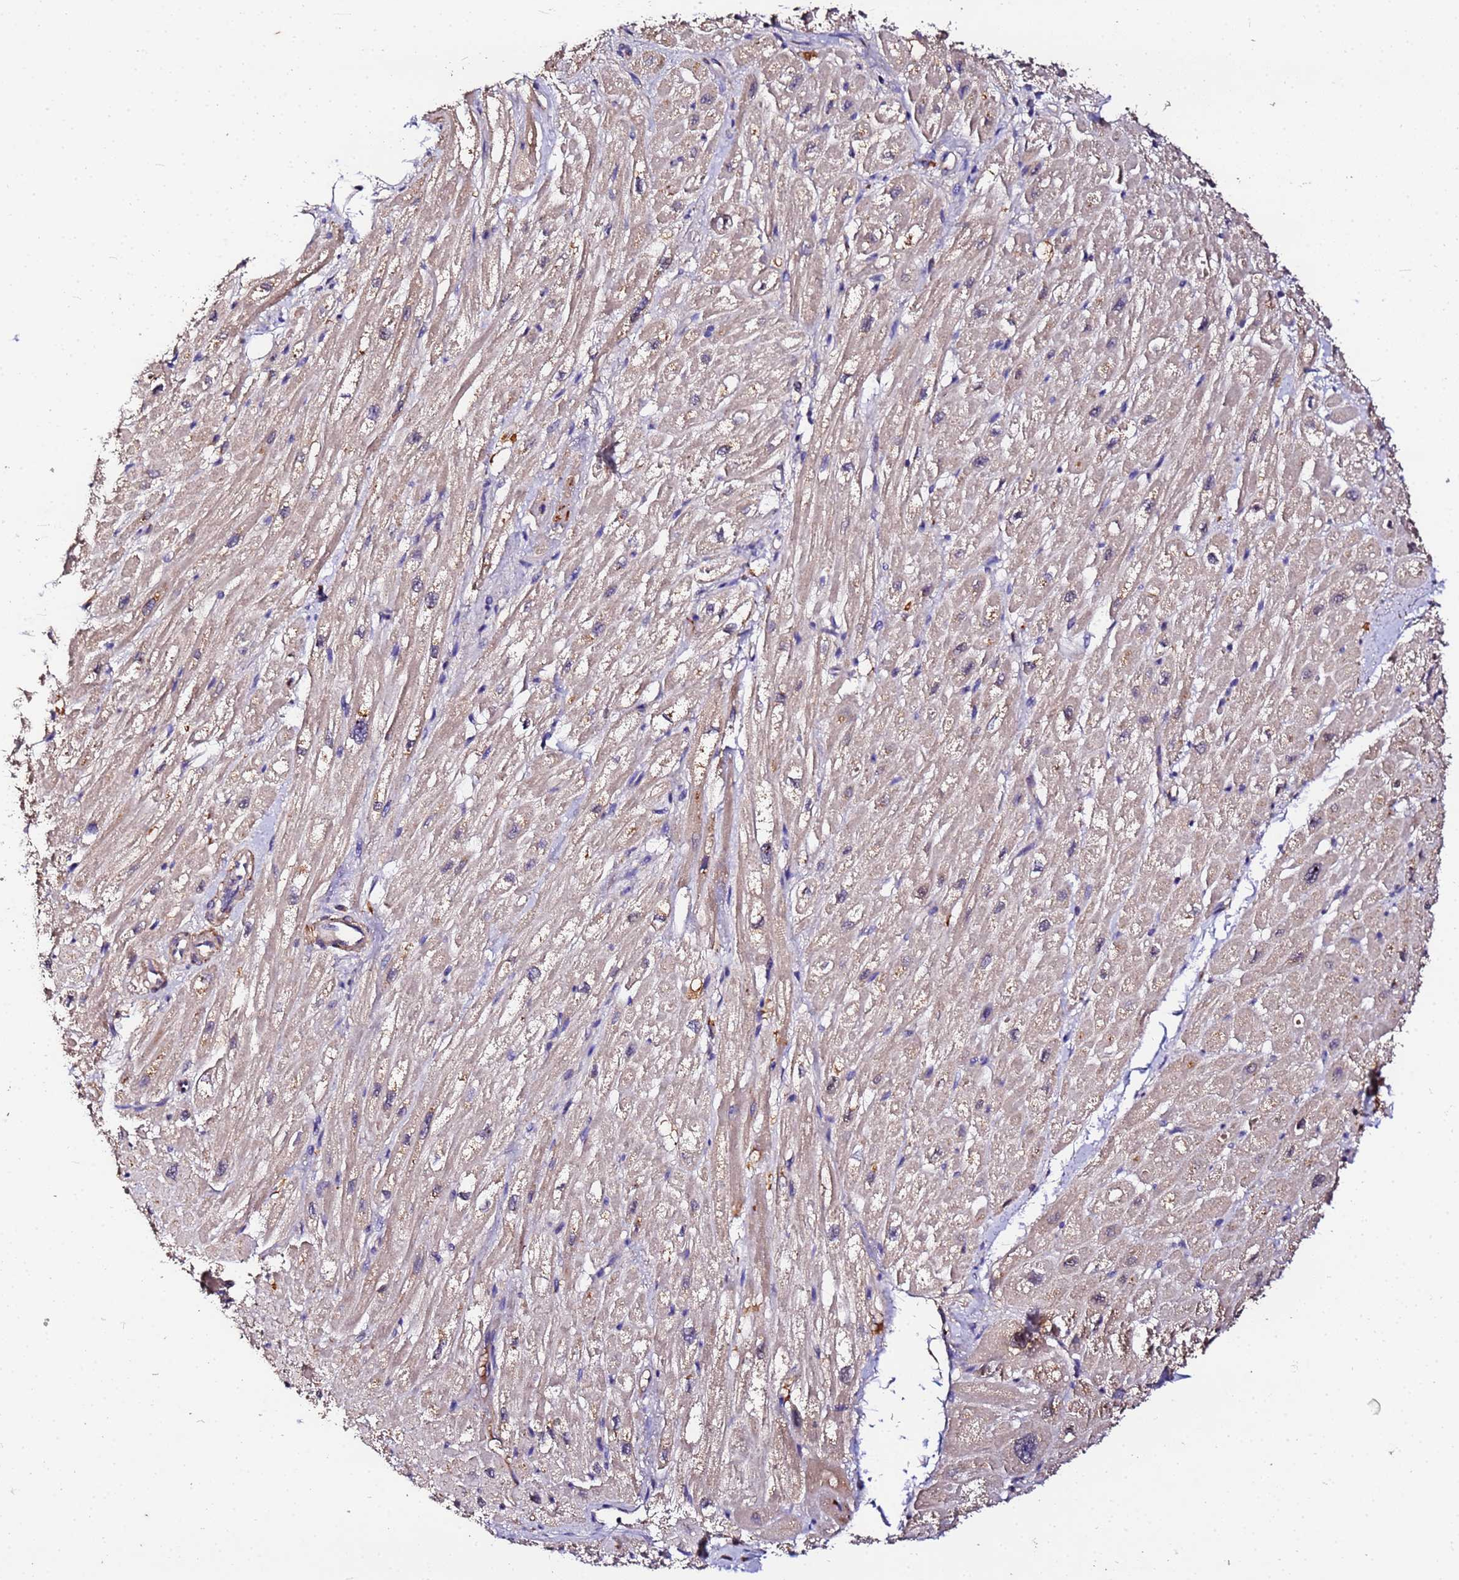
{"staining": {"intensity": "moderate", "quantity": "25%-75%", "location": "cytoplasmic/membranous"}, "tissue": "heart muscle", "cell_type": "Cardiomyocytes", "image_type": "normal", "snomed": [{"axis": "morphology", "description": "Normal tissue, NOS"}, {"axis": "topography", "description": "Heart"}], "caption": "Heart muscle stained for a protein (brown) displays moderate cytoplasmic/membranous positive expression in approximately 25%-75% of cardiomyocytes.", "gene": "MTERF1", "patient": {"sex": "male", "age": 65}}